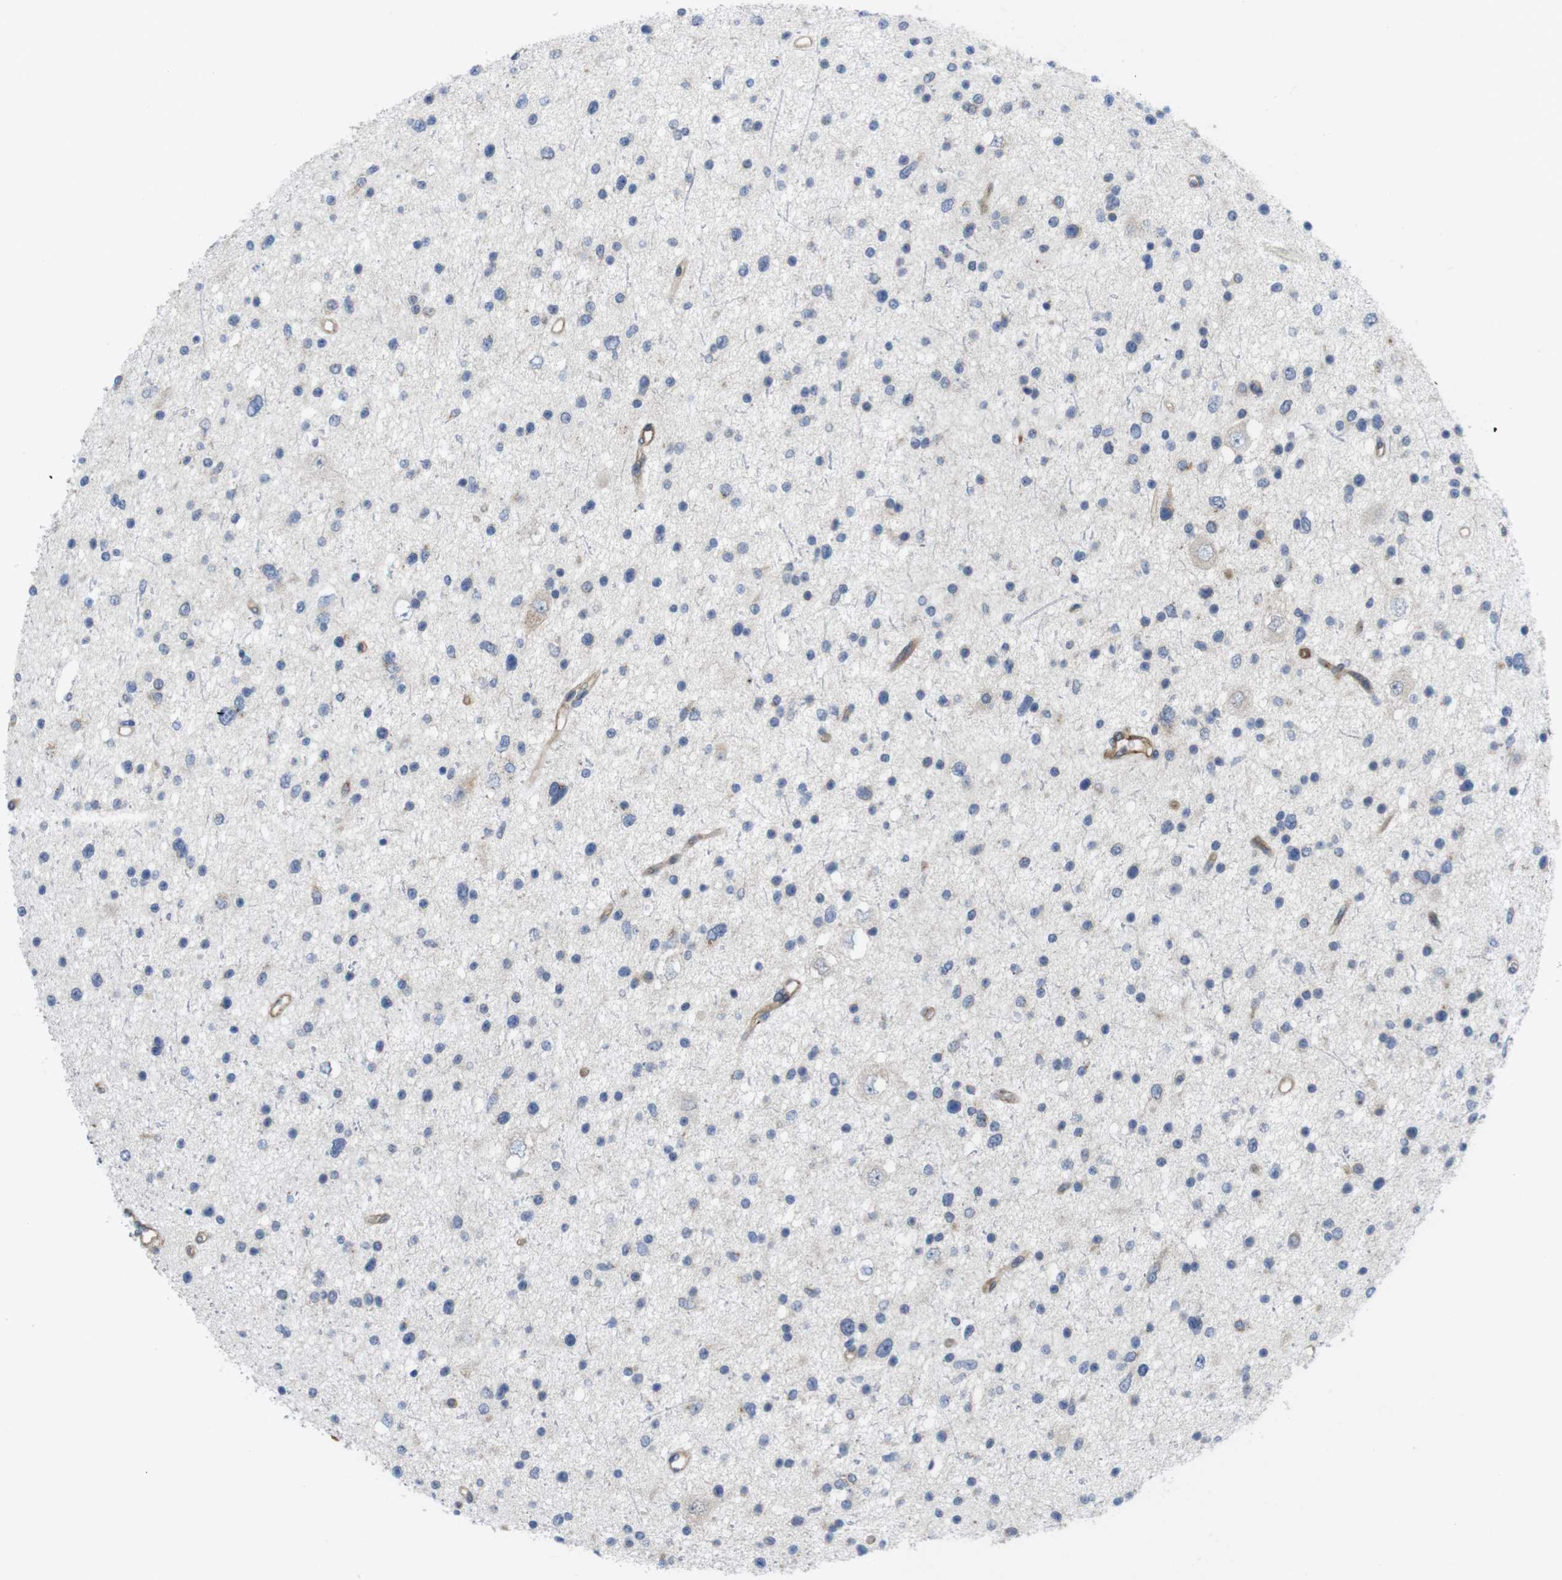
{"staining": {"intensity": "negative", "quantity": "none", "location": "none"}, "tissue": "glioma", "cell_type": "Tumor cells", "image_type": "cancer", "snomed": [{"axis": "morphology", "description": "Glioma, malignant, Low grade"}, {"axis": "topography", "description": "Brain"}], "caption": "Histopathology image shows no significant protein positivity in tumor cells of malignant glioma (low-grade). (DAB (3,3'-diaminobenzidine) immunohistochemistry (IHC) visualized using brightfield microscopy, high magnification).", "gene": "CCR6", "patient": {"sex": "female", "age": 37}}